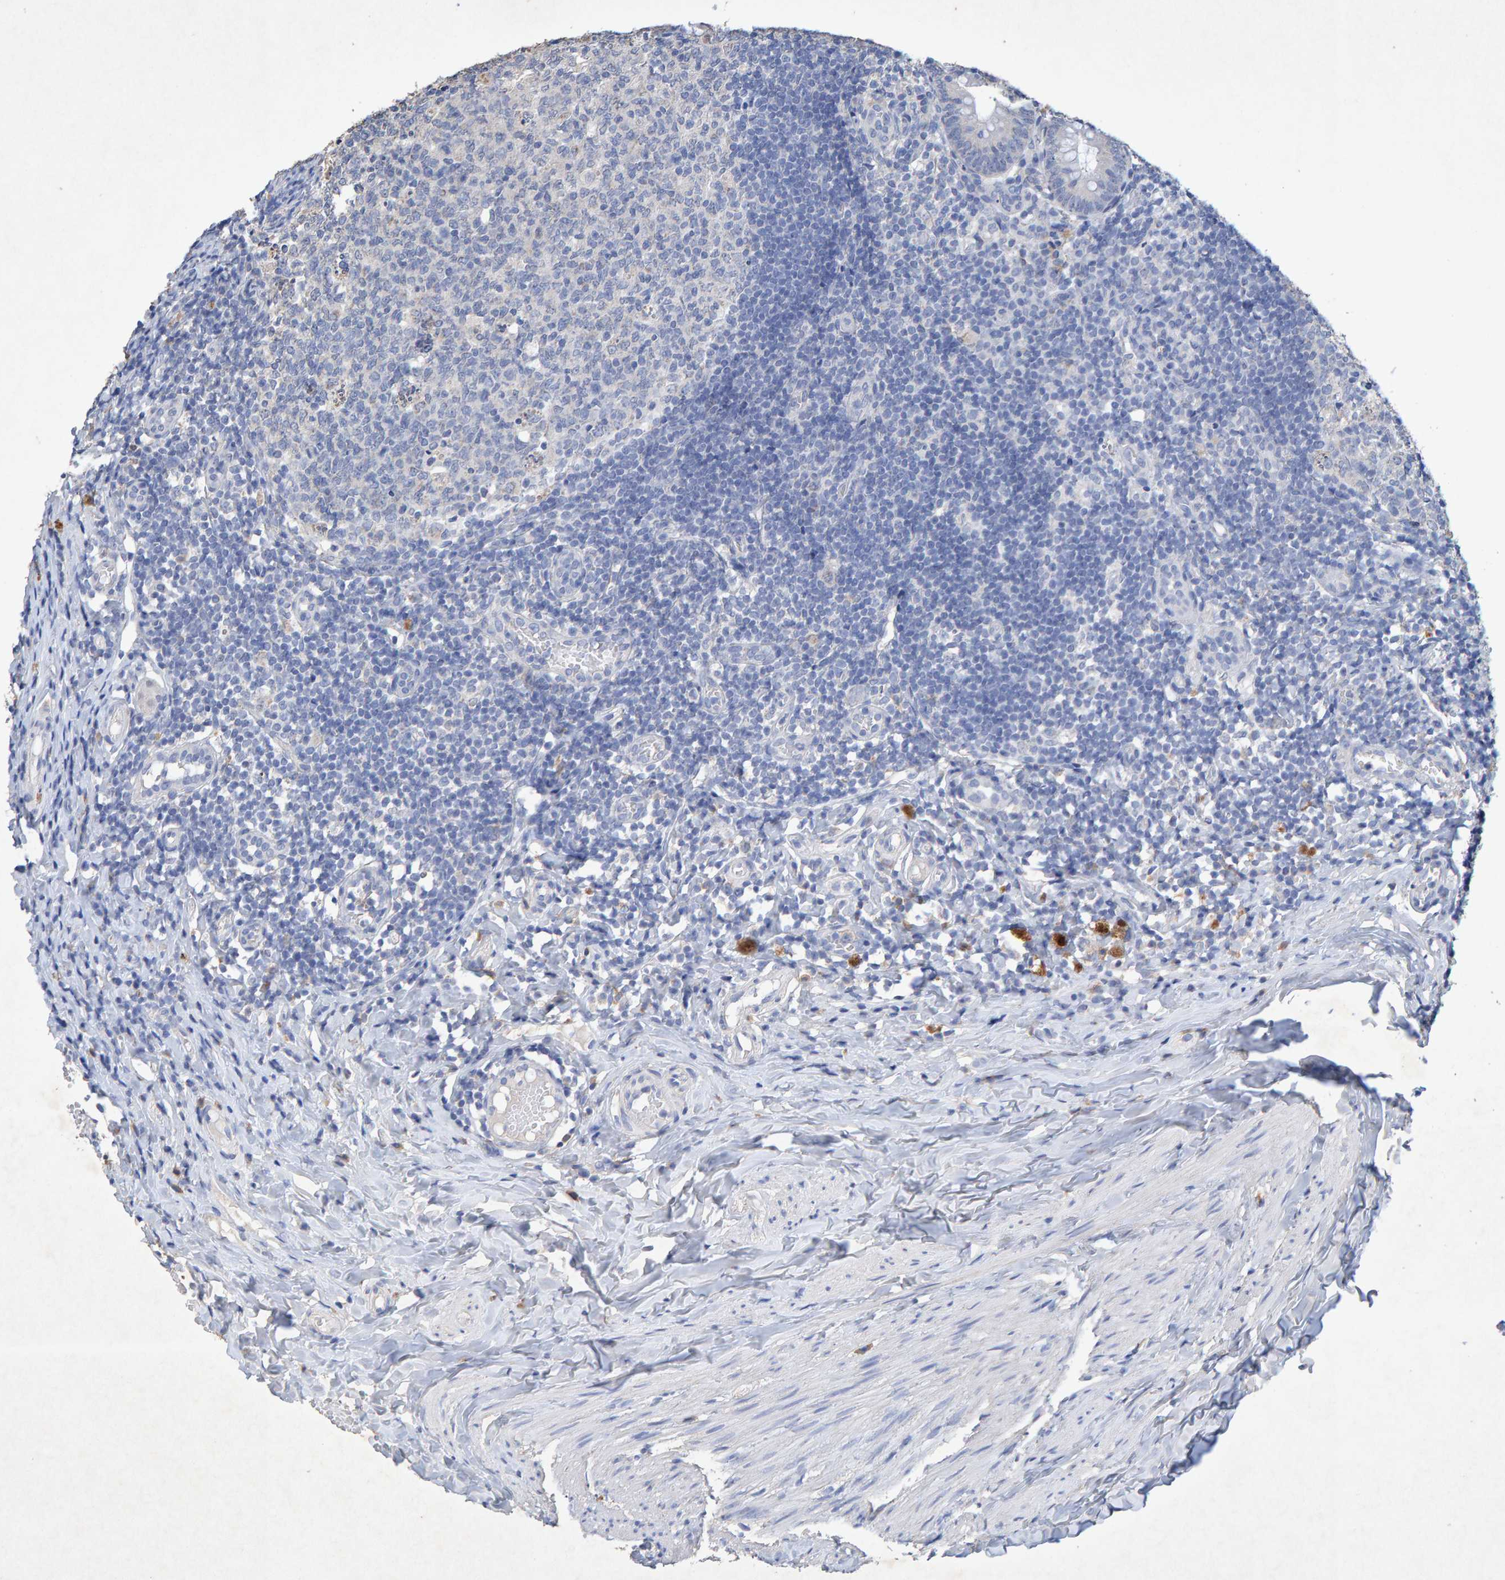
{"staining": {"intensity": "negative", "quantity": "none", "location": "none"}, "tissue": "appendix", "cell_type": "Glandular cells", "image_type": "normal", "snomed": [{"axis": "morphology", "description": "Normal tissue, NOS"}, {"axis": "topography", "description": "Appendix"}], "caption": "Appendix was stained to show a protein in brown. There is no significant expression in glandular cells. (DAB immunohistochemistry with hematoxylin counter stain).", "gene": "CTH", "patient": {"sex": "male", "age": 8}}